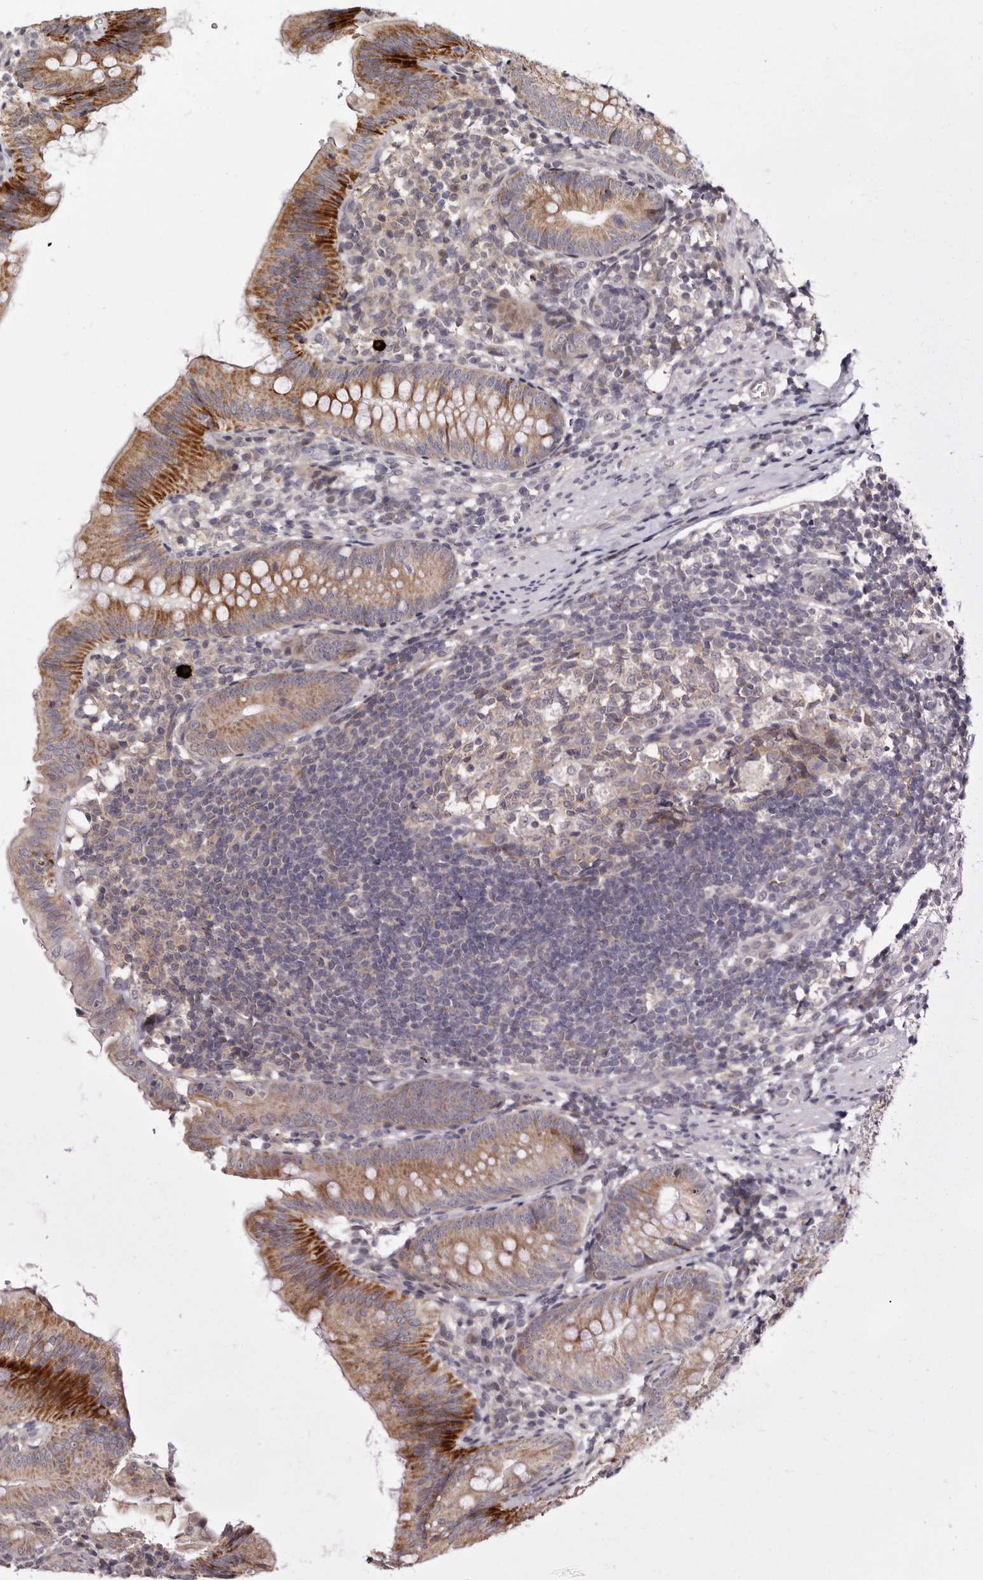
{"staining": {"intensity": "moderate", "quantity": ">75%", "location": "cytoplasmic/membranous"}, "tissue": "appendix", "cell_type": "Glandular cells", "image_type": "normal", "snomed": [{"axis": "morphology", "description": "Normal tissue, NOS"}, {"axis": "topography", "description": "Appendix"}], "caption": "Moderate cytoplasmic/membranous protein expression is identified in about >75% of glandular cells in appendix. (IHC, brightfield microscopy, high magnification).", "gene": "PHF20L1", "patient": {"sex": "male", "age": 1}}